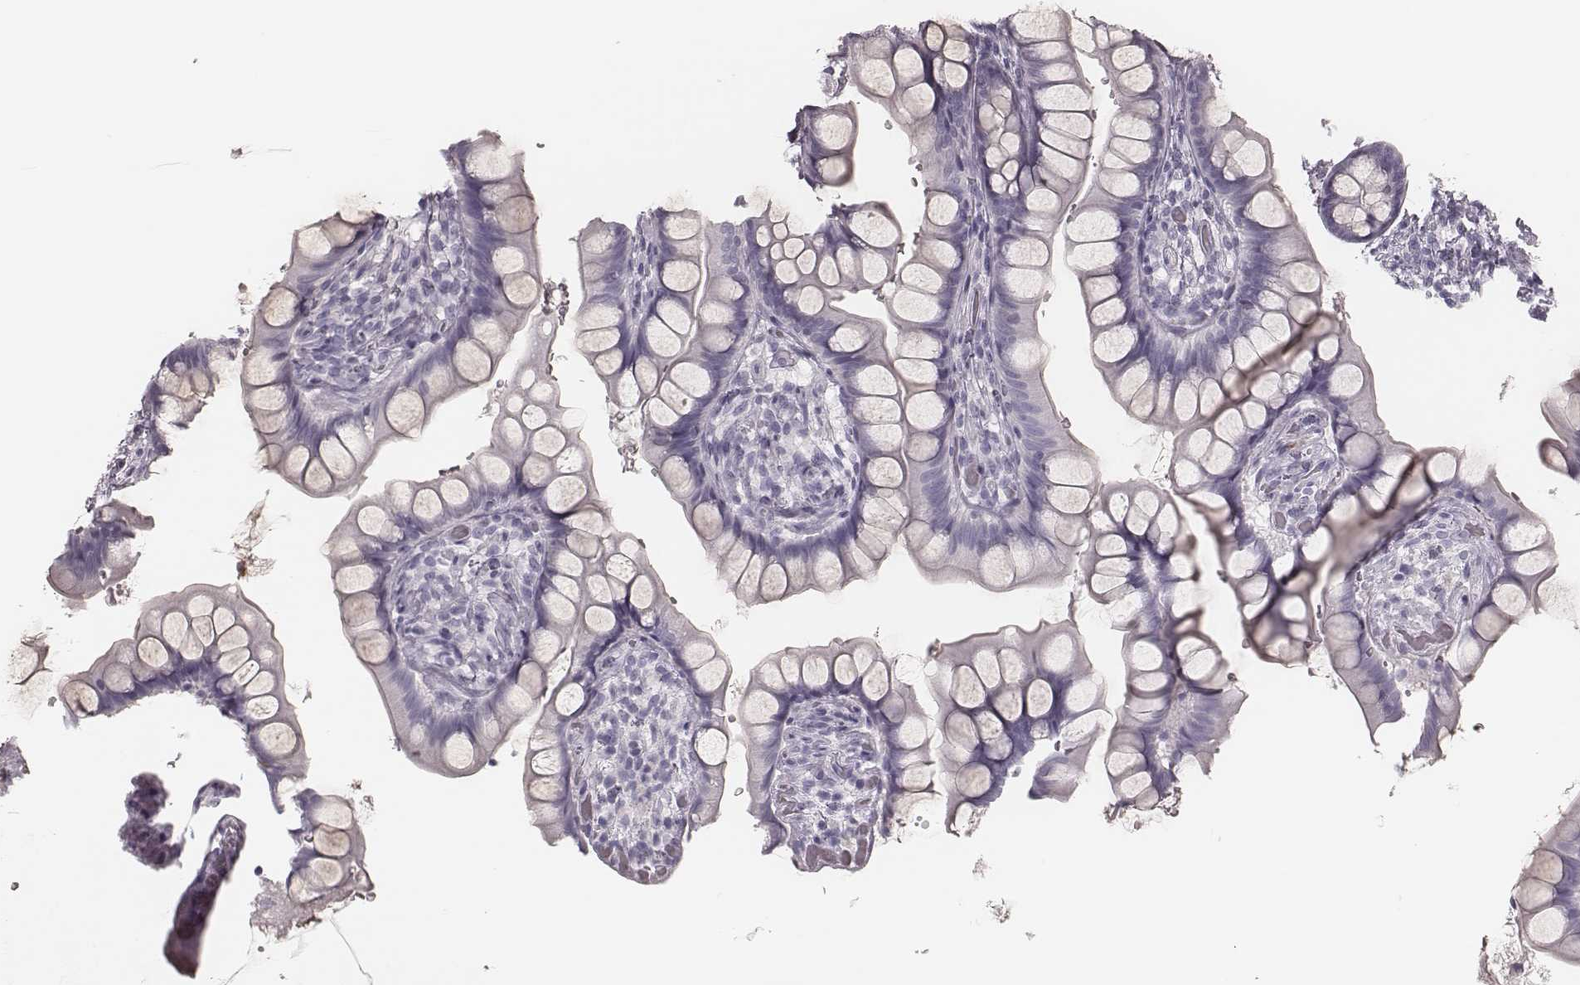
{"staining": {"intensity": "negative", "quantity": "none", "location": "none"}, "tissue": "small intestine", "cell_type": "Glandular cells", "image_type": "normal", "snomed": [{"axis": "morphology", "description": "Normal tissue, NOS"}, {"axis": "topography", "description": "Small intestine"}], "caption": "An image of human small intestine is negative for staining in glandular cells. Brightfield microscopy of immunohistochemistry (IHC) stained with DAB (3,3'-diaminobenzidine) (brown) and hematoxylin (blue), captured at high magnification.", "gene": "ELANE", "patient": {"sex": "male", "age": 70}}